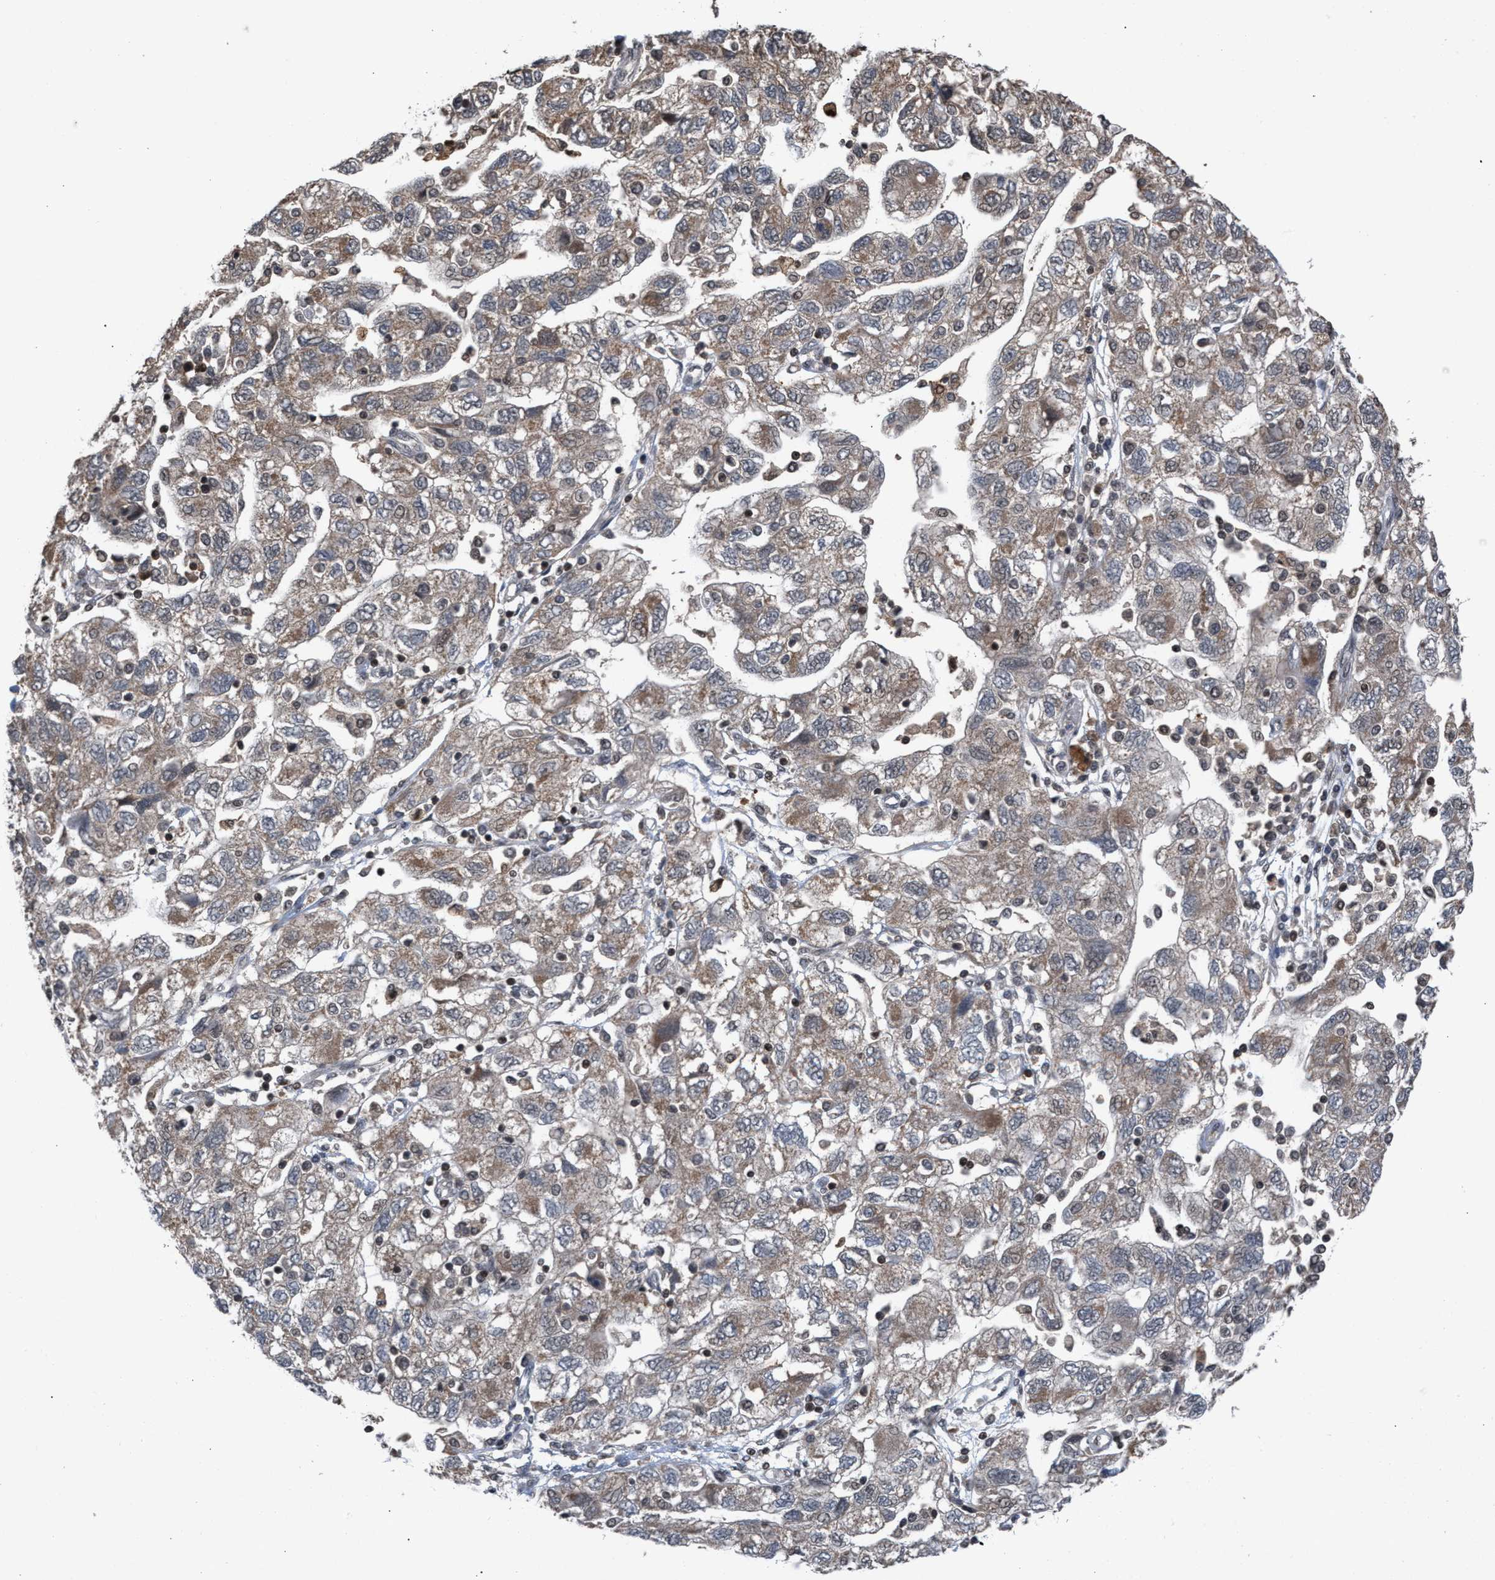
{"staining": {"intensity": "weak", "quantity": ">75%", "location": "cytoplasmic/membranous"}, "tissue": "ovarian cancer", "cell_type": "Tumor cells", "image_type": "cancer", "snomed": [{"axis": "morphology", "description": "Carcinoma, NOS"}, {"axis": "morphology", "description": "Cystadenocarcinoma, serous, NOS"}, {"axis": "topography", "description": "Ovary"}], "caption": "The image exhibits immunohistochemical staining of ovarian cancer. There is weak cytoplasmic/membranous staining is present in about >75% of tumor cells. Immunohistochemistry (ihc) stains the protein in brown and the nuclei are stained blue.", "gene": "C9orf78", "patient": {"sex": "female", "age": 69}}